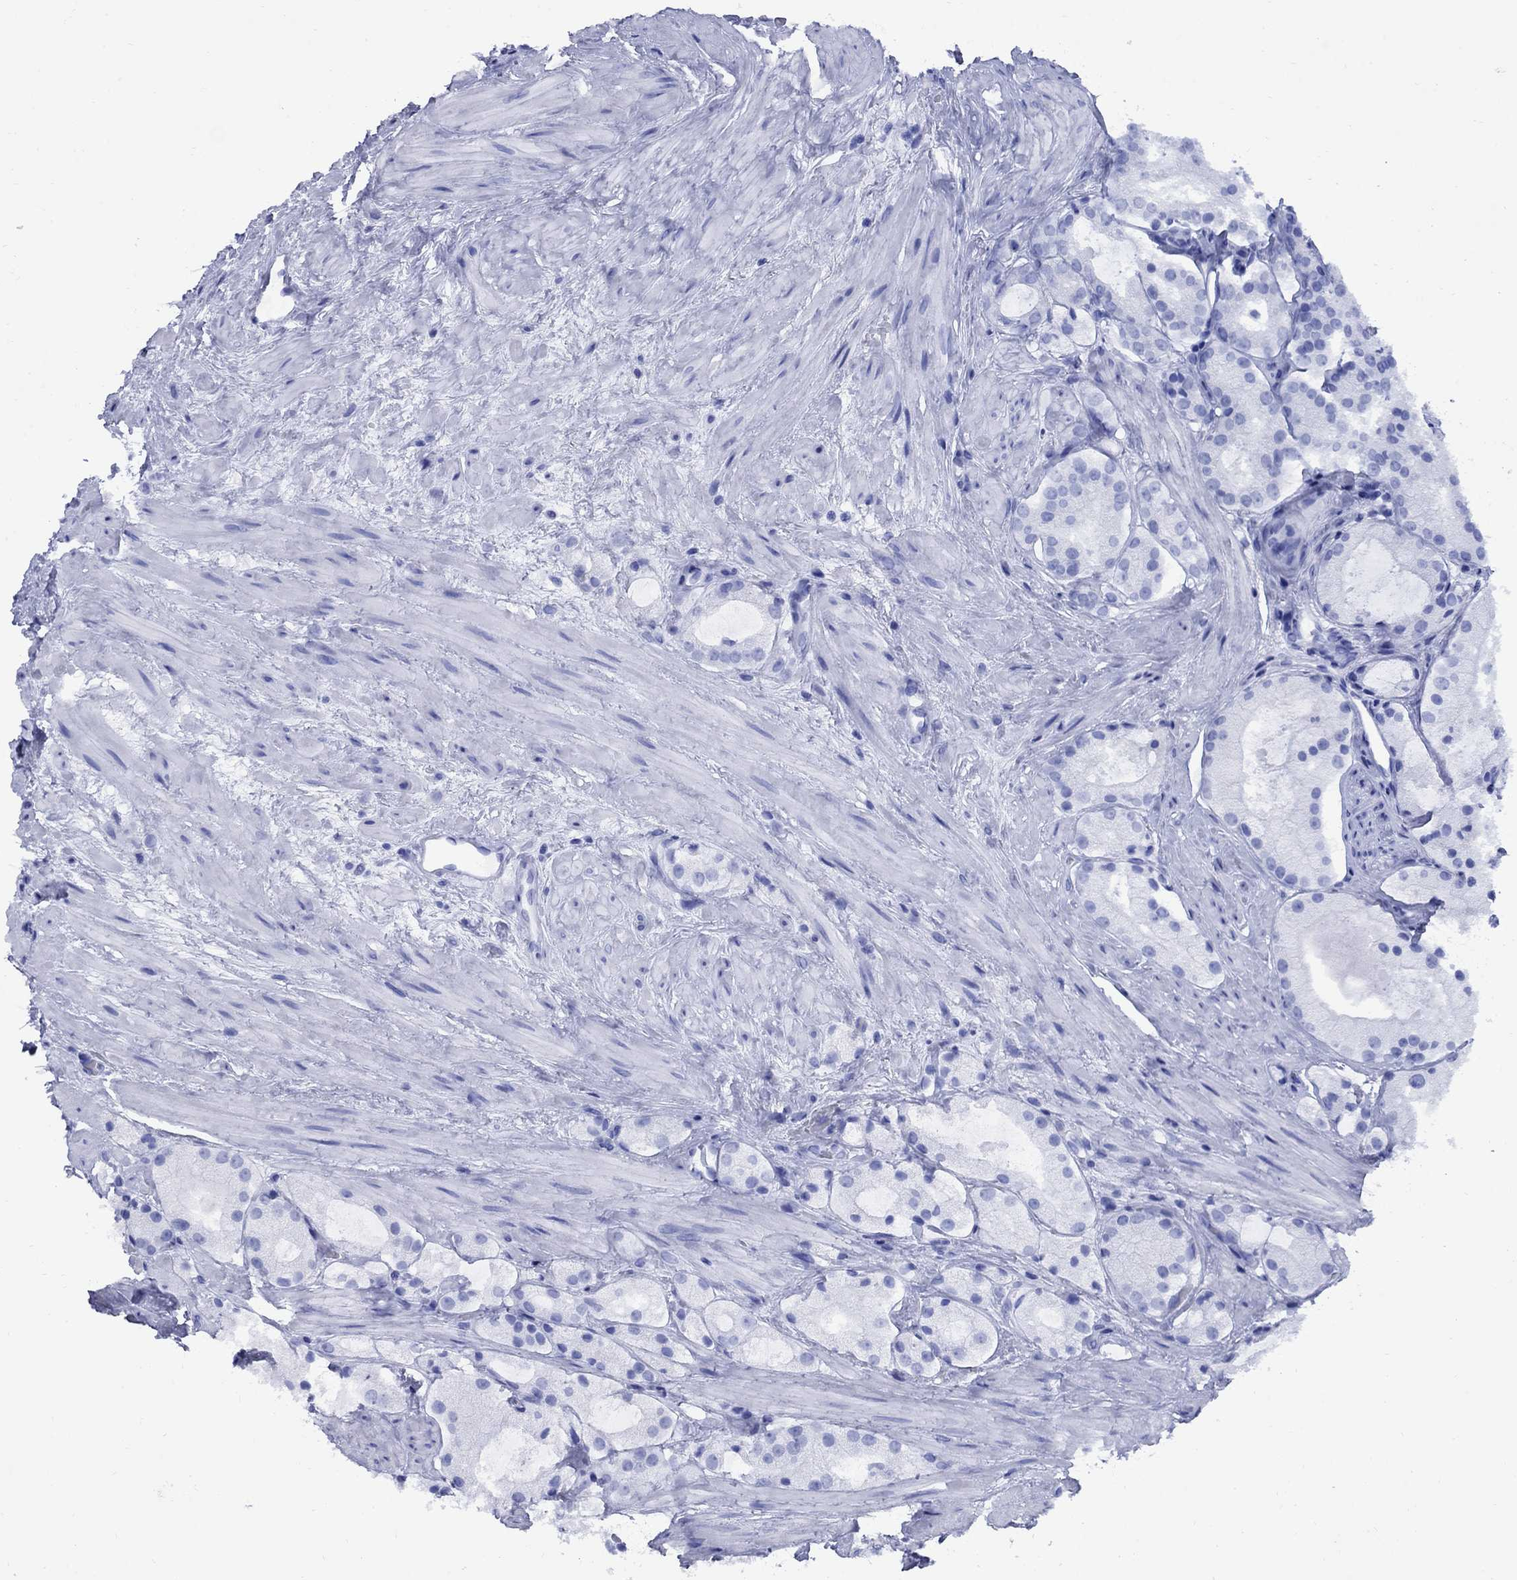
{"staining": {"intensity": "negative", "quantity": "none", "location": "none"}, "tissue": "prostate cancer", "cell_type": "Tumor cells", "image_type": "cancer", "snomed": [{"axis": "morphology", "description": "Adenocarcinoma, NOS"}, {"axis": "morphology", "description": "Adenocarcinoma, High grade"}, {"axis": "topography", "description": "Prostate"}], "caption": "Immunohistochemistry (IHC) micrograph of neoplastic tissue: human prostate adenocarcinoma stained with DAB reveals no significant protein expression in tumor cells.", "gene": "SMCP", "patient": {"sex": "male", "age": 64}}